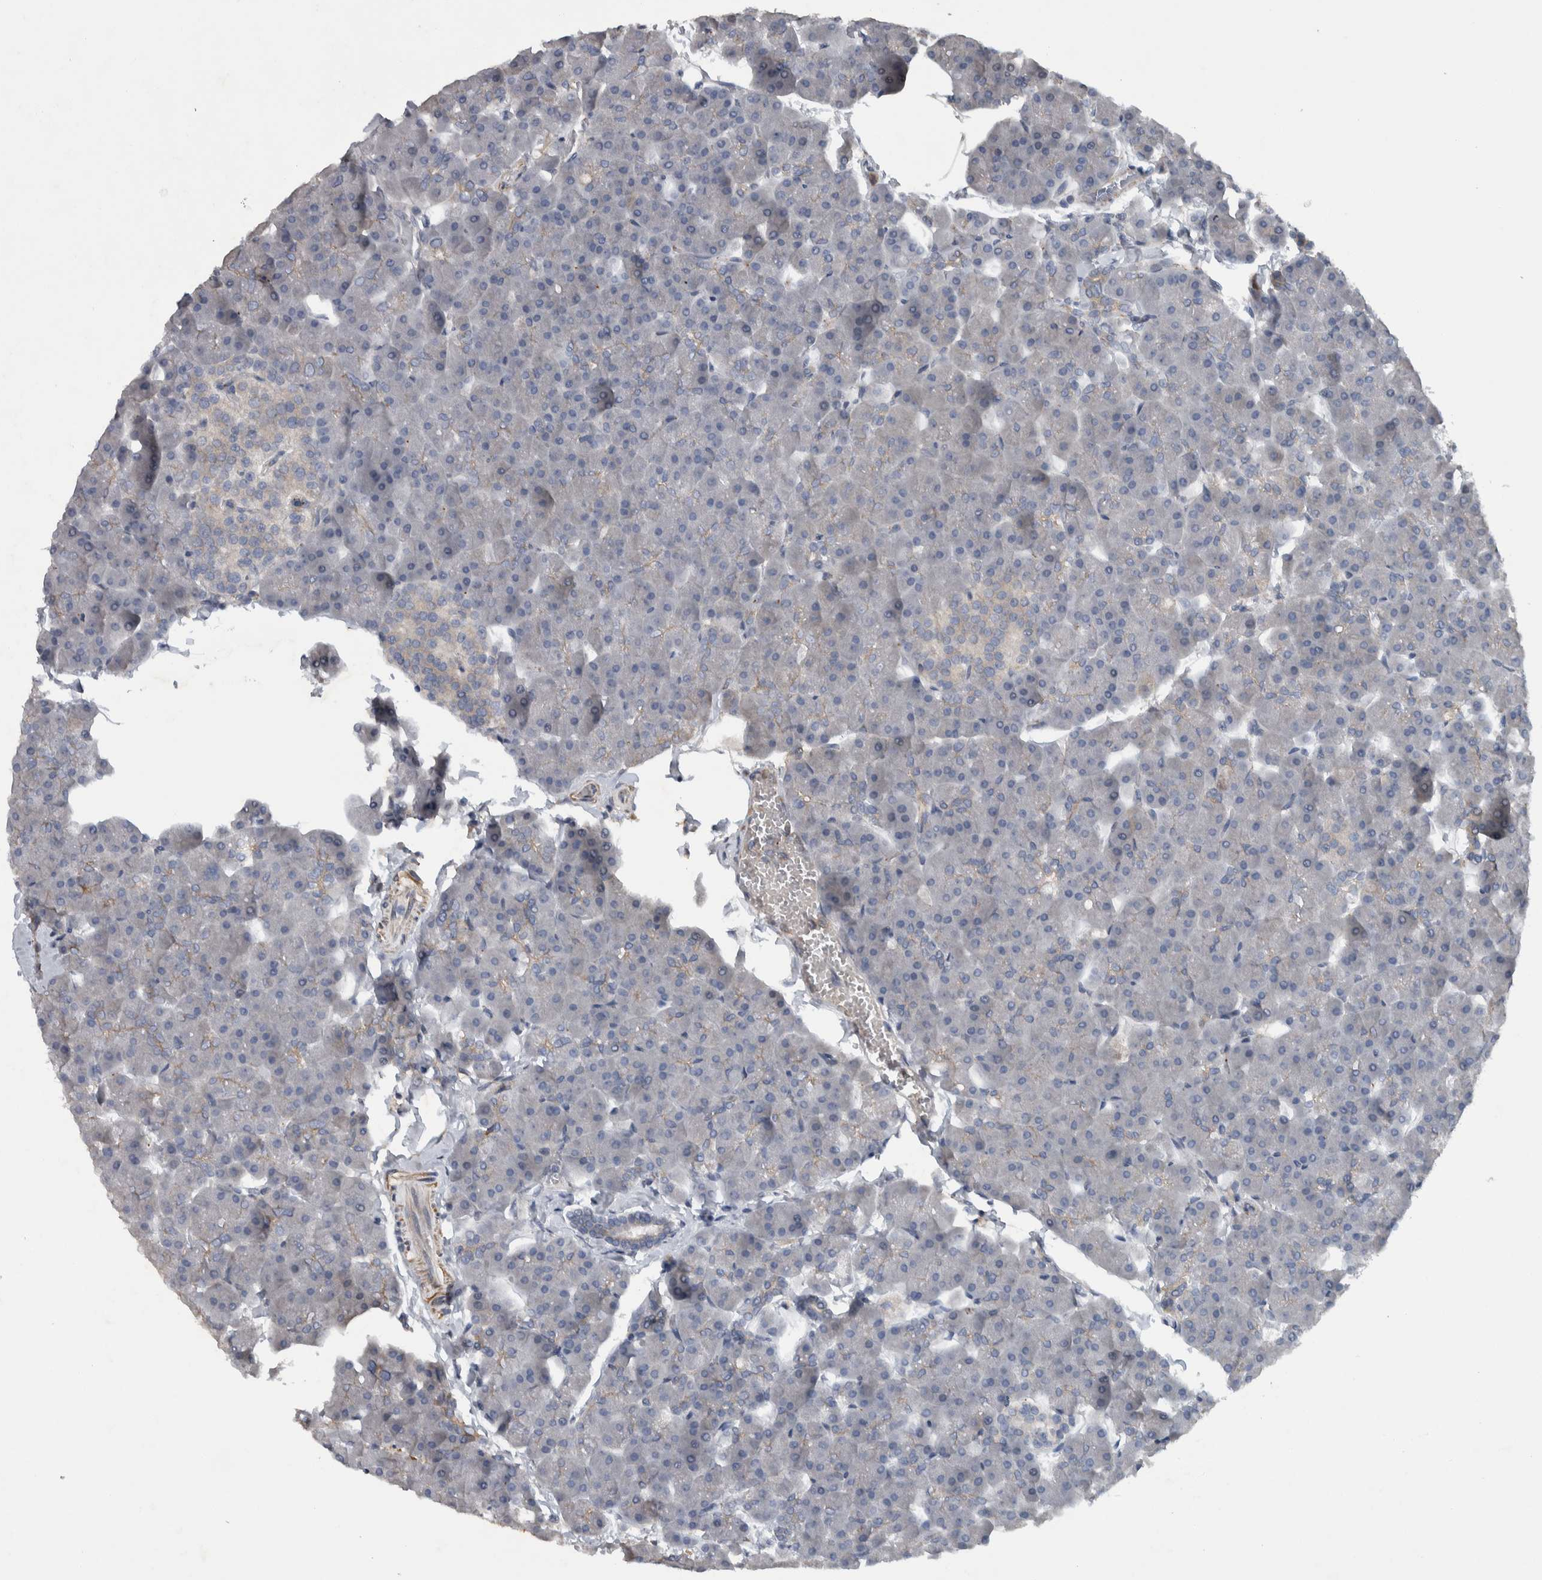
{"staining": {"intensity": "weak", "quantity": "<25%", "location": "cytoplasmic/membranous"}, "tissue": "pancreas", "cell_type": "Exocrine glandular cells", "image_type": "normal", "snomed": [{"axis": "morphology", "description": "Normal tissue, NOS"}, {"axis": "topography", "description": "Pancreas"}], "caption": "Exocrine glandular cells show no significant staining in normal pancreas.", "gene": "NT5C2", "patient": {"sex": "male", "age": 35}}